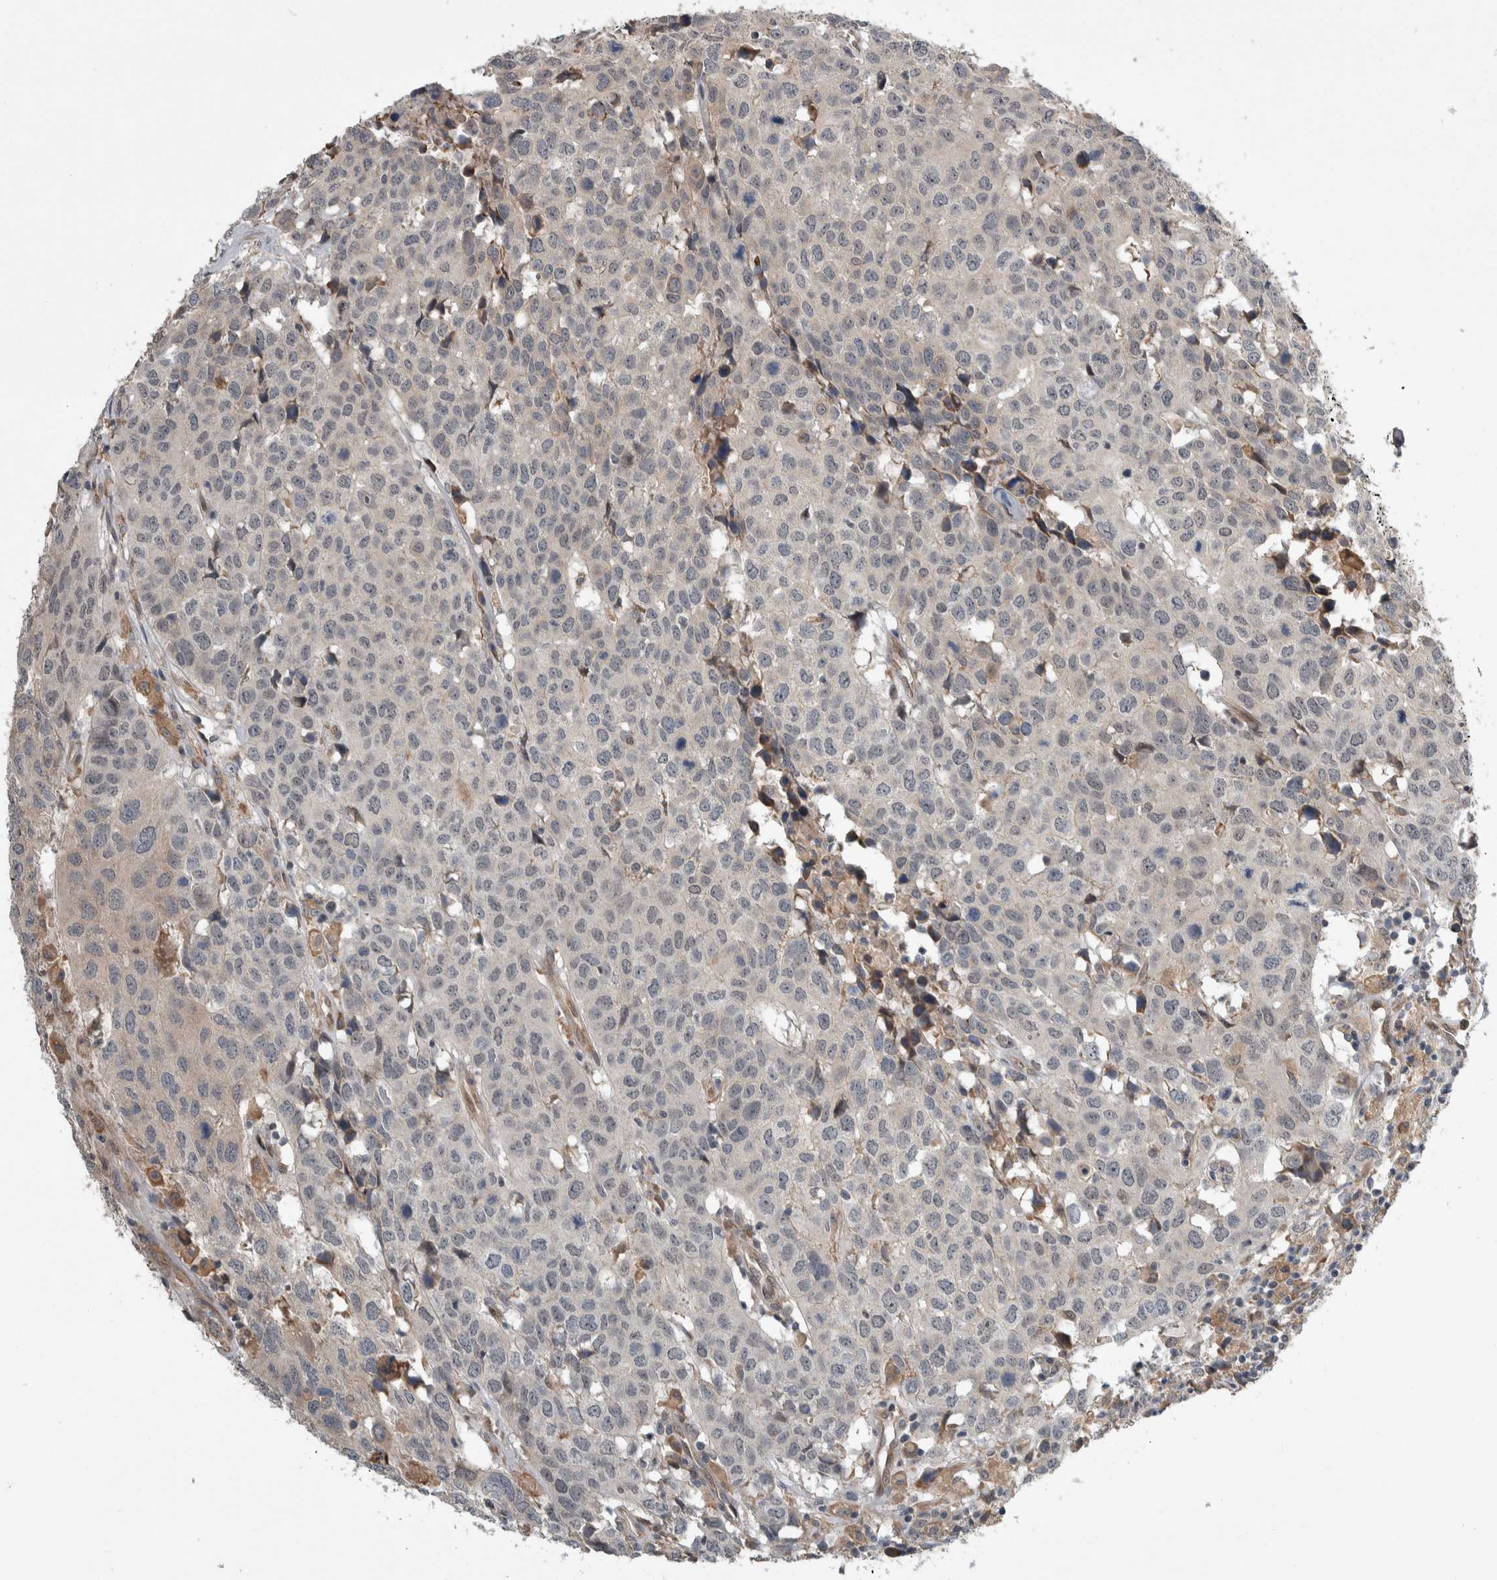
{"staining": {"intensity": "negative", "quantity": "none", "location": "none"}, "tissue": "head and neck cancer", "cell_type": "Tumor cells", "image_type": "cancer", "snomed": [{"axis": "morphology", "description": "Squamous cell carcinoma, NOS"}, {"axis": "topography", "description": "Head-Neck"}], "caption": "DAB (3,3'-diaminobenzidine) immunohistochemical staining of human head and neck squamous cell carcinoma demonstrates no significant expression in tumor cells.", "gene": "PRDM4", "patient": {"sex": "male", "age": 66}}